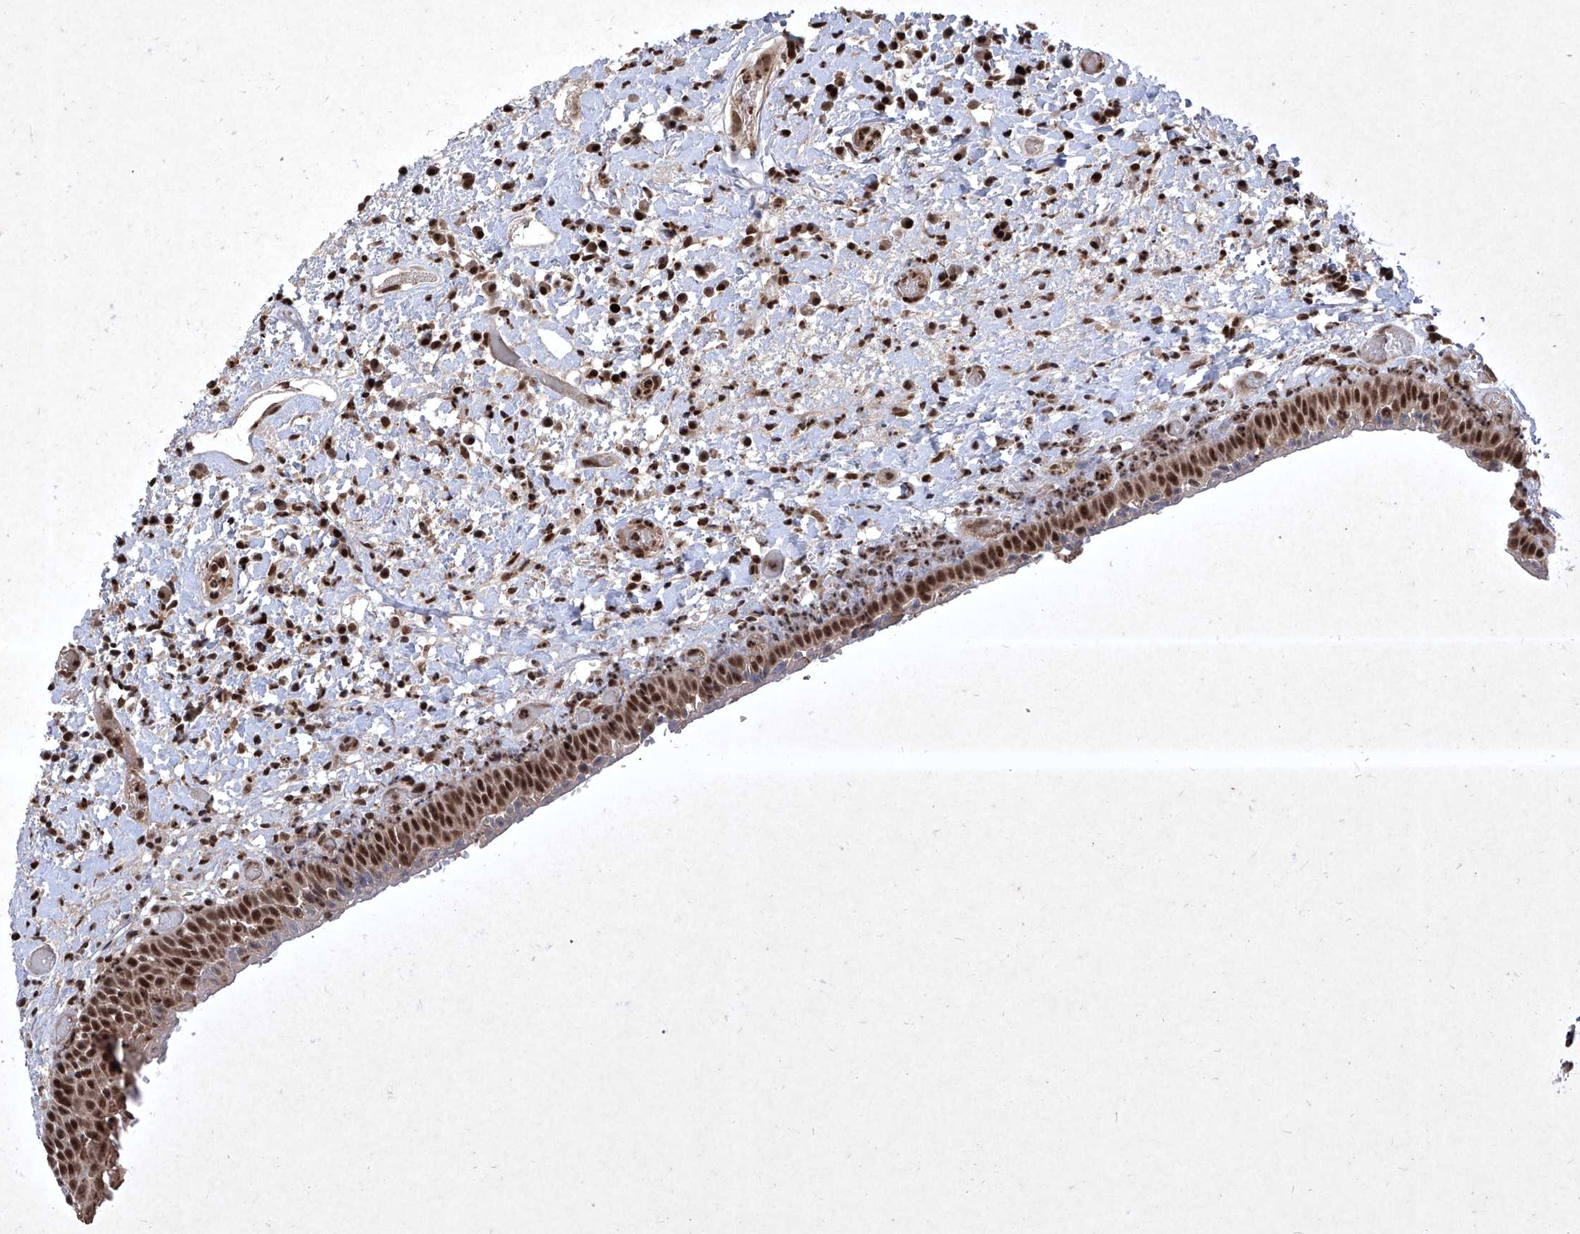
{"staining": {"intensity": "strong", "quantity": "25%-75%", "location": "cytoplasmic/membranous,nuclear"}, "tissue": "oral mucosa", "cell_type": "Squamous epithelial cells", "image_type": "normal", "snomed": [{"axis": "morphology", "description": "Normal tissue, NOS"}, {"axis": "topography", "description": "Oral tissue"}], "caption": "DAB (3,3'-diaminobenzidine) immunohistochemical staining of unremarkable human oral mucosa displays strong cytoplasmic/membranous,nuclear protein staining in approximately 25%-75% of squamous epithelial cells.", "gene": "IRF2", "patient": {"sex": "female", "age": 76}}